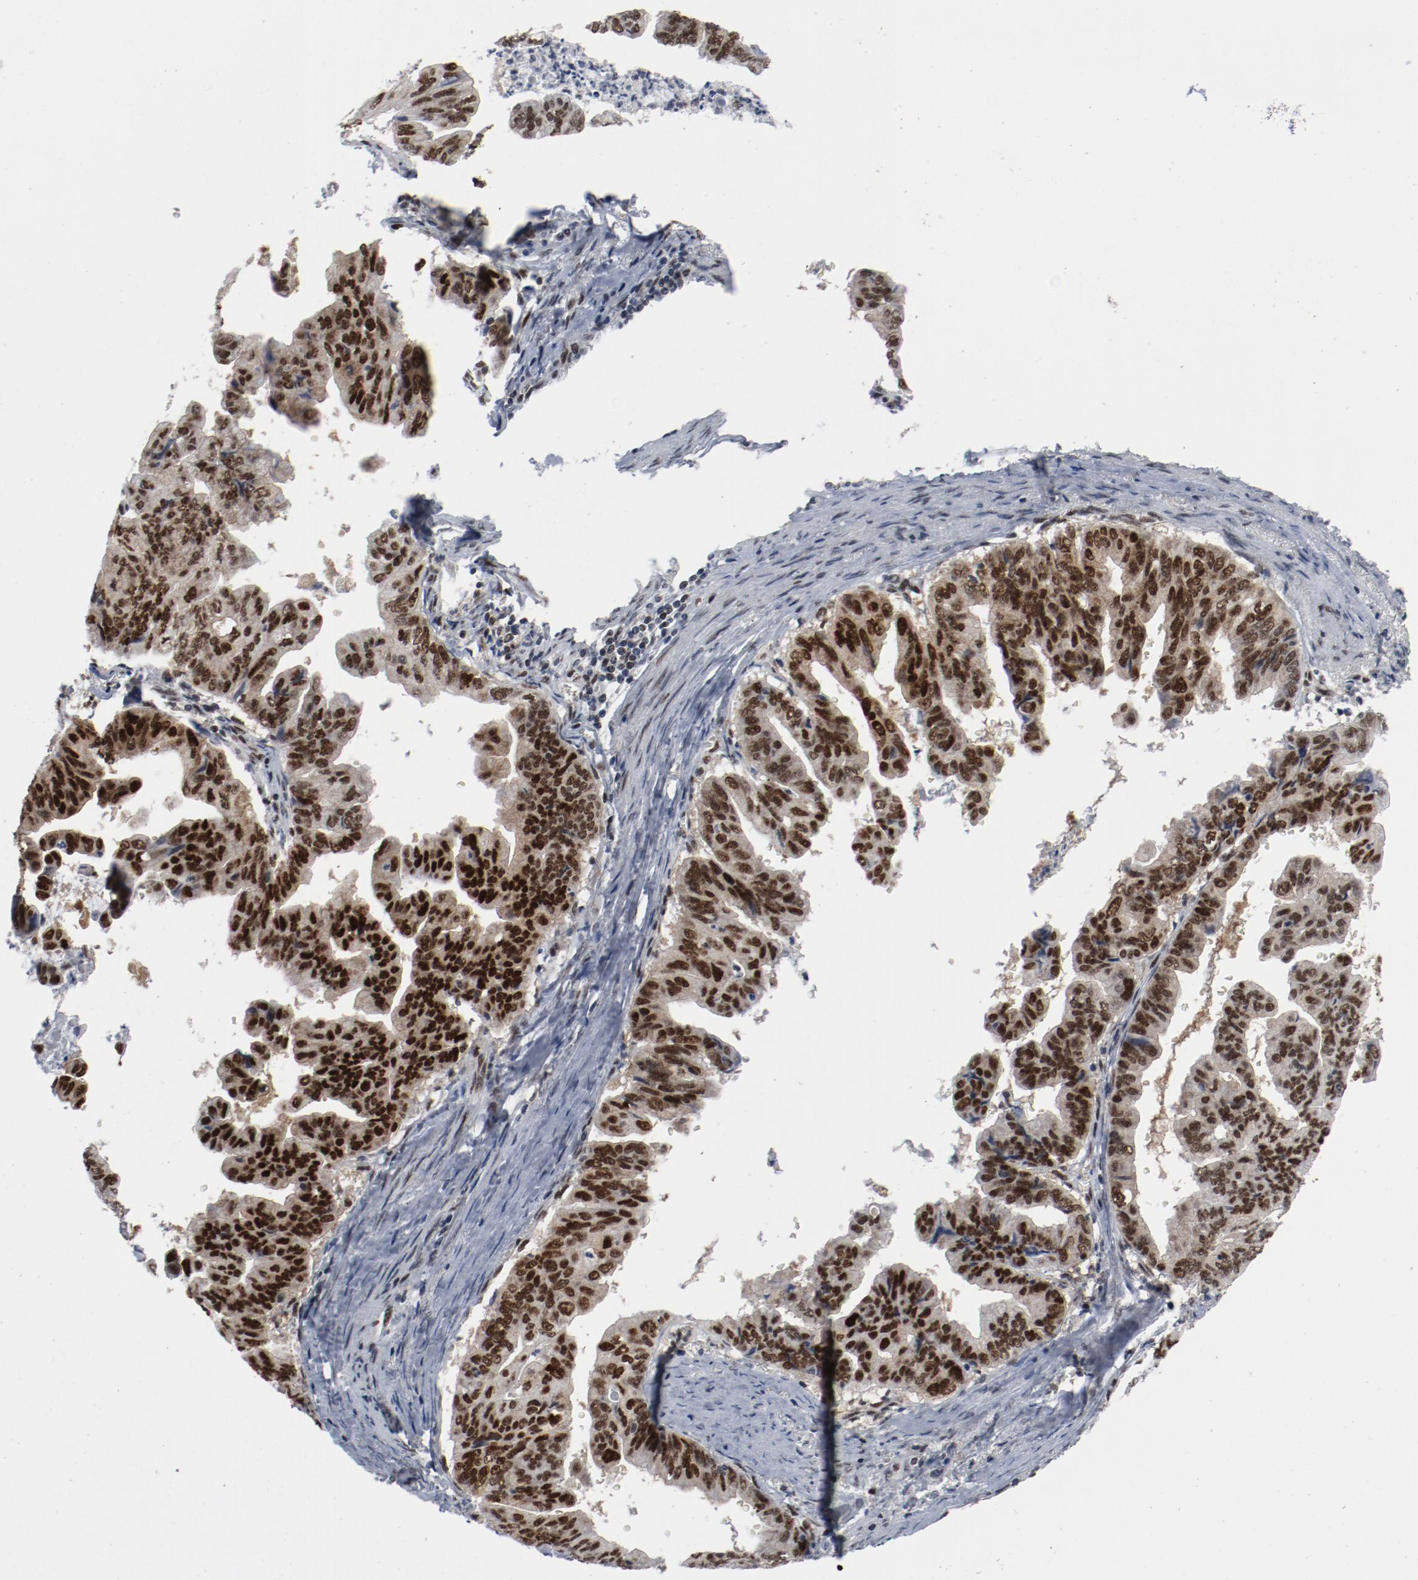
{"staining": {"intensity": "strong", "quantity": ">75%", "location": "nuclear"}, "tissue": "stomach cancer", "cell_type": "Tumor cells", "image_type": "cancer", "snomed": [{"axis": "morphology", "description": "Adenocarcinoma, NOS"}, {"axis": "topography", "description": "Stomach, upper"}], "caption": "The histopathology image displays a brown stain indicating the presence of a protein in the nuclear of tumor cells in adenocarcinoma (stomach). The protein of interest is stained brown, and the nuclei are stained in blue (DAB (3,3'-diaminobenzidine) IHC with brightfield microscopy, high magnification).", "gene": "JMJD6", "patient": {"sex": "male", "age": 80}}